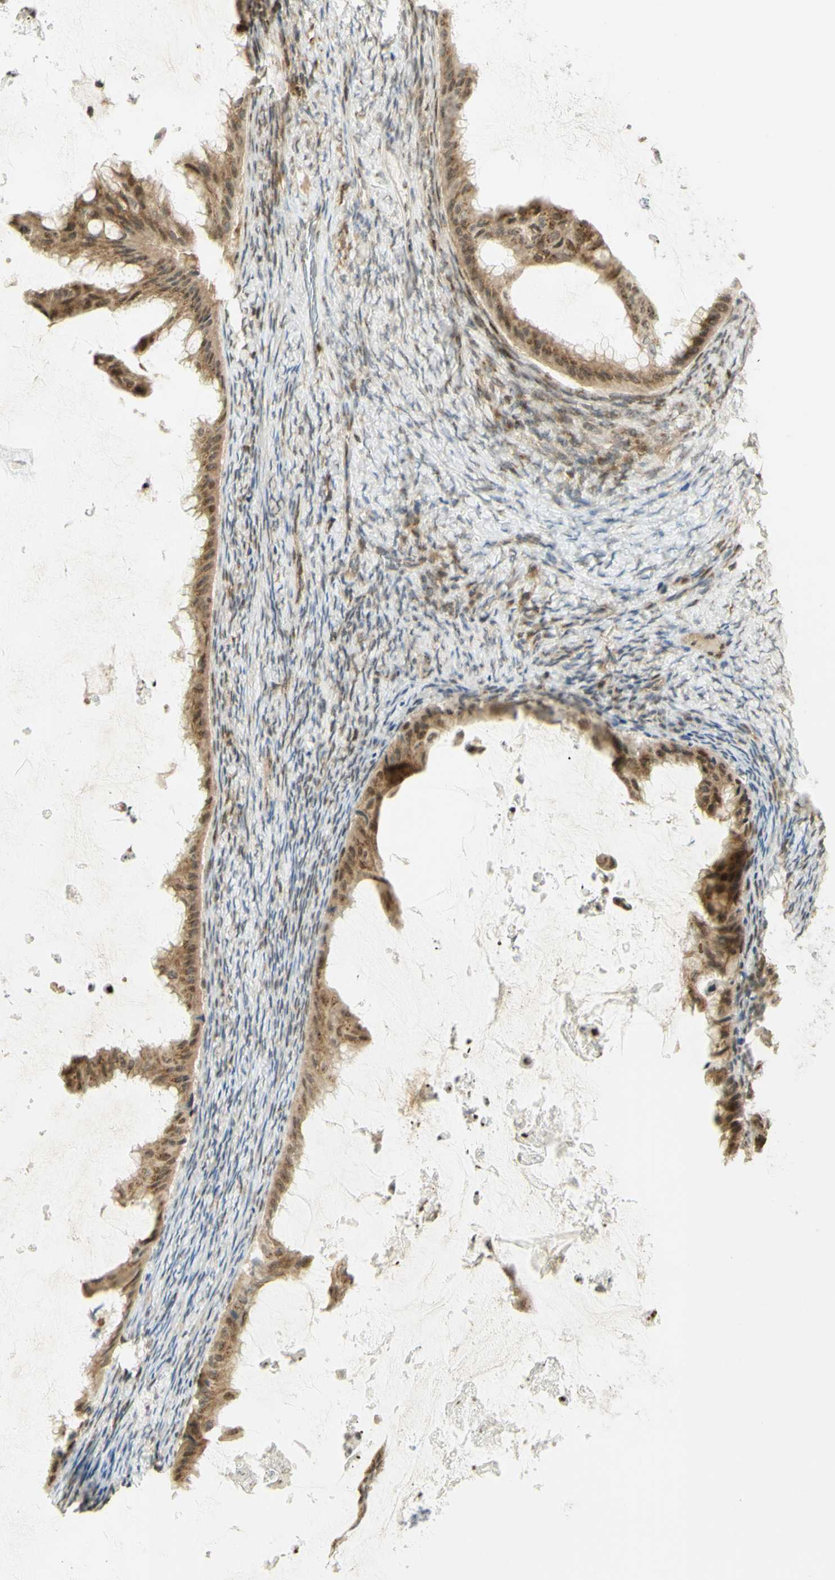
{"staining": {"intensity": "moderate", "quantity": ">75%", "location": "cytoplasmic/membranous,nuclear"}, "tissue": "ovarian cancer", "cell_type": "Tumor cells", "image_type": "cancer", "snomed": [{"axis": "morphology", "description": "Cystadenocarcinoma, mucinous, NOS"}, {"axis": "topography", "description": "Ovary"}], "caption": "This histopathology image displays ovarian cancer (mucinous cystadenocarcinoma) stained with immunohistochemistry (IHC) to label a protein in brown. The cytoplasmic/membranous and nuclear of tumor cells show moderate positivity for the protein. Nuclei are counter-stained blue.", "gene": "KIF11", "patient": {"sex": "female", "age": 61}}